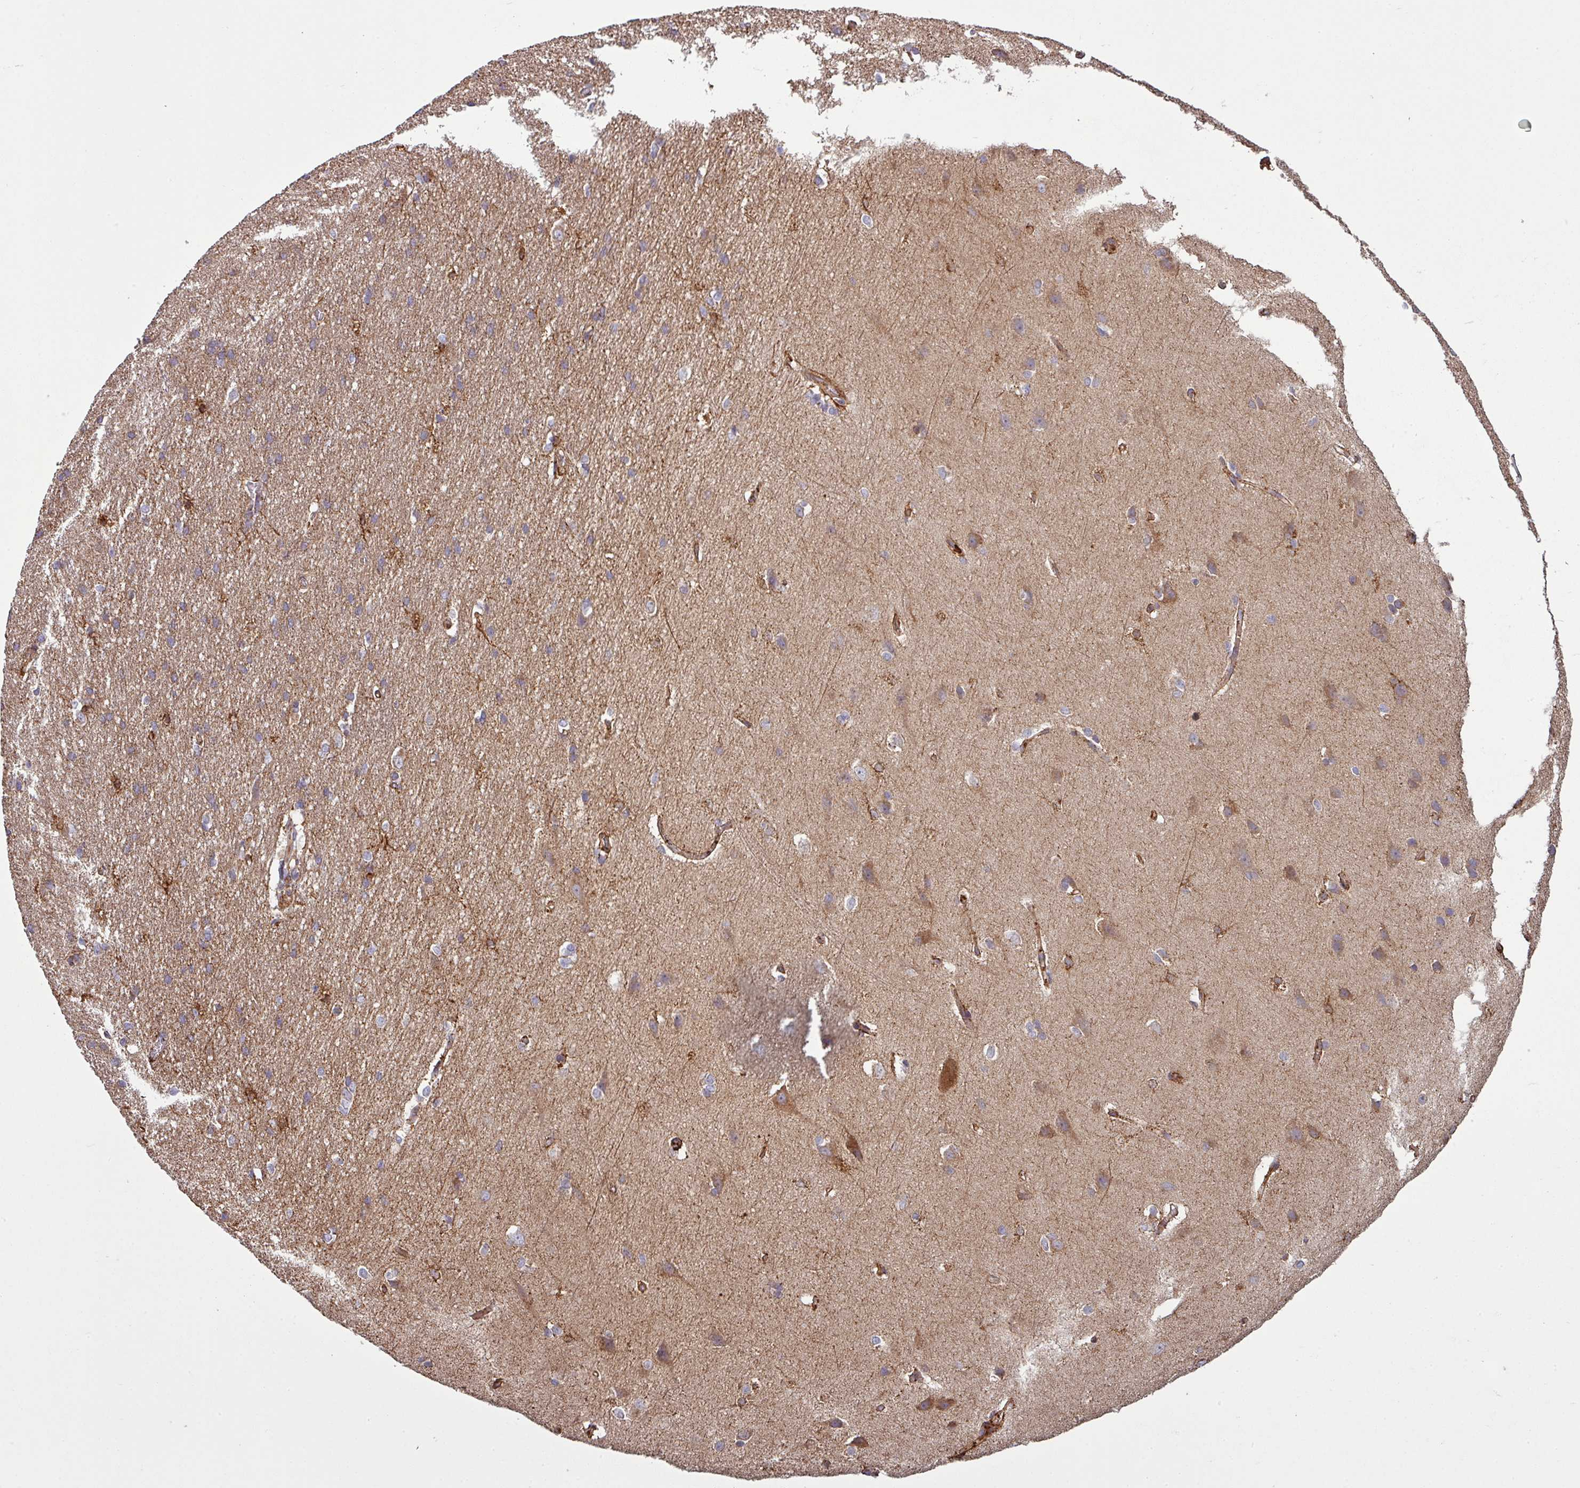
{"staining": {"intensity": "moderate", "quantity": "25%-75%", "location": "cytoplasmic/membranous"}, "tissue": "cerebral cortex", "cell_type": "Endothelial cells", "image_type": "normal", "snomed": [{"axis": "morphology", "description": "Normal tissue, NOS"}, {"axis": "topography", "description": "Cerebral cortex"}], "caption": "Moderate cytoplasmic/membranous expression for a protein is identified in approximately 25%-75% of endothelial cells of benign cerebral cortex using immunohistochemistry (IHC).", "gene": "SNRNP25", "patient": {"sex": "male", "age": 37}}